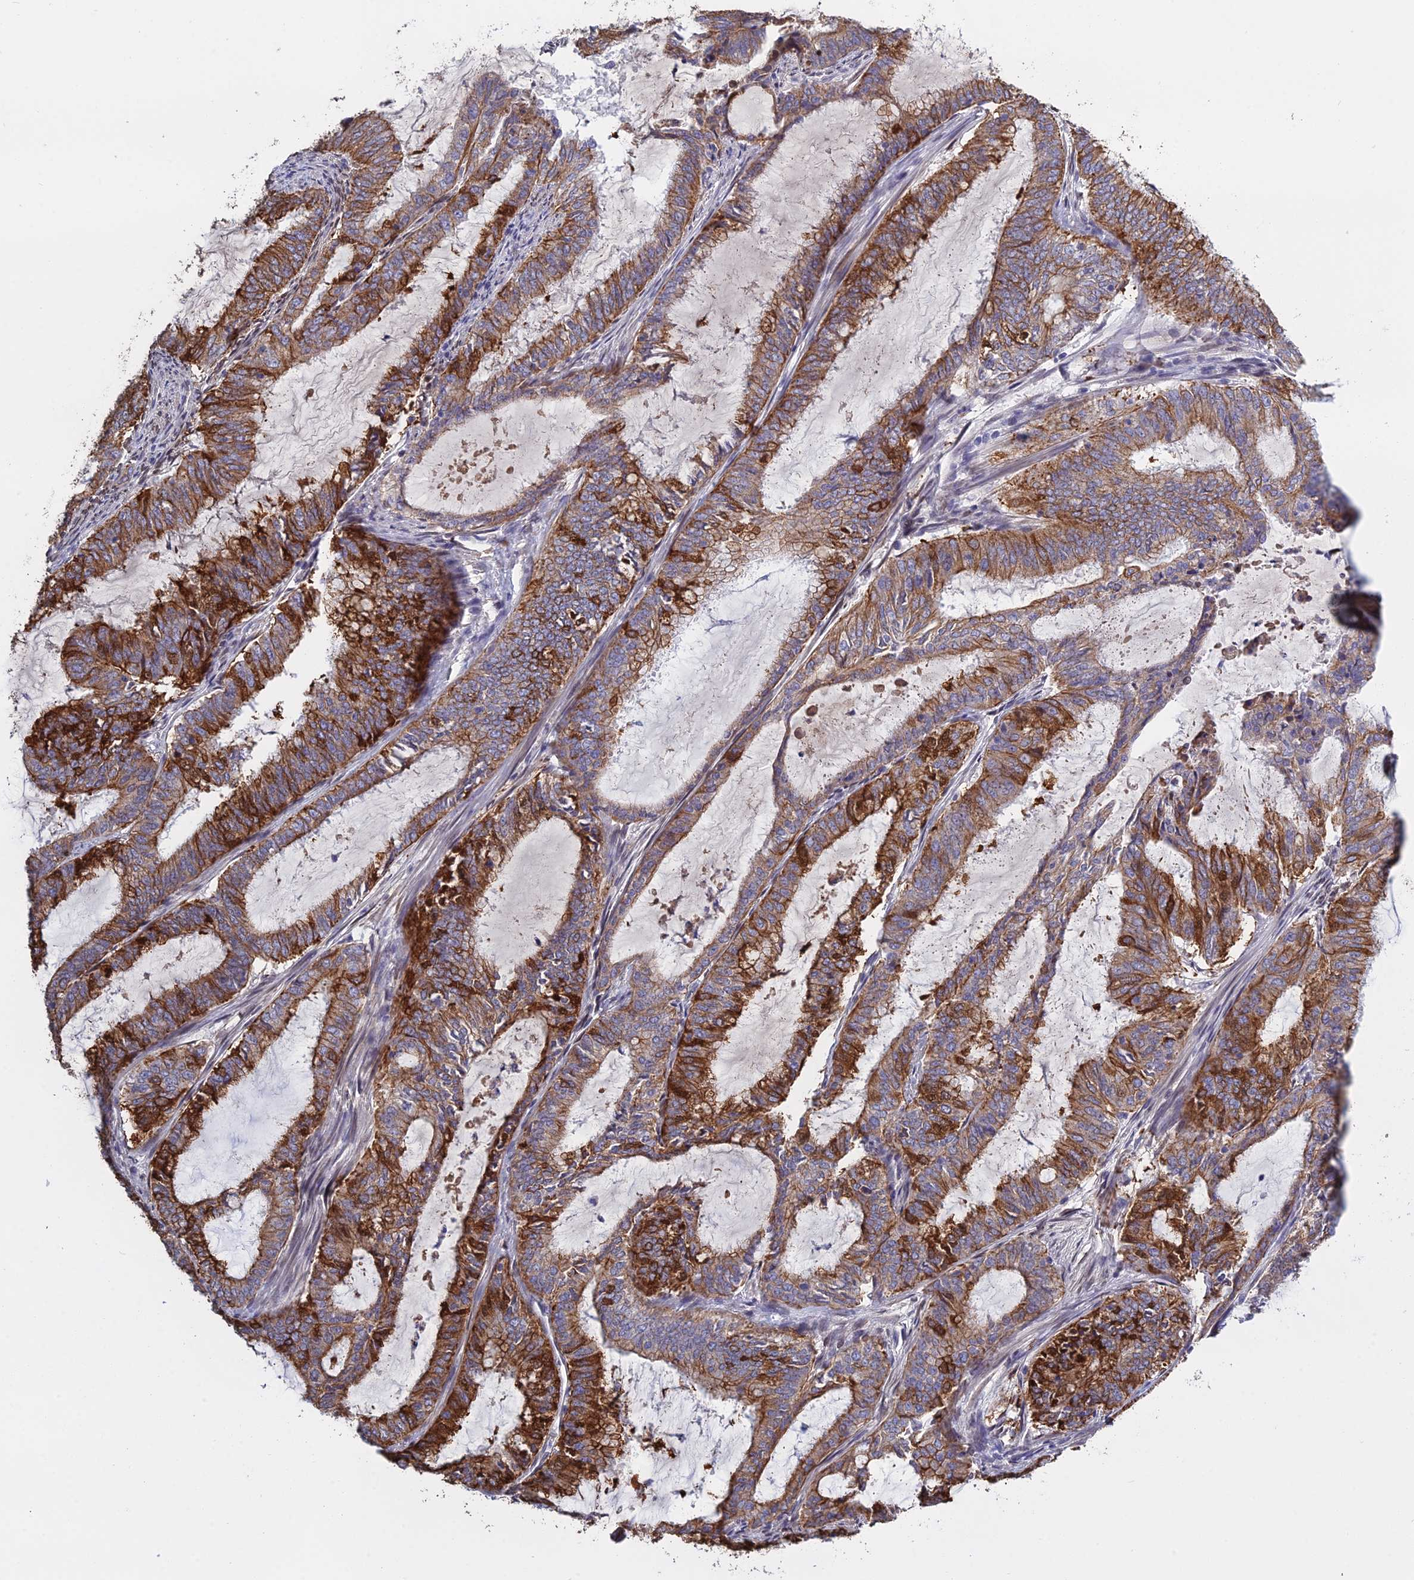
{"staining": {"intensity": "strong", "quantity": "25%-75%", "location": "cytoplasmic/membranous"}, "tissue": "endometrial cancer", "cell_type": "Tumor cells", "image_type": "cancer", "snomed": [{"axis": "morphology", "description": "Adenocarcinoma, NOS"}, {"axis": "topography", "description": "Endometrium"}], "caption": "Strong cytoplasmic/membranous expression for a protein is seen in approximately 25%-75% of tumor cells of endometrial adenocarcinoma using immunohistochemistry.", "gene": "LZTS2", "patient": {"sex": "female", "age": 51}}